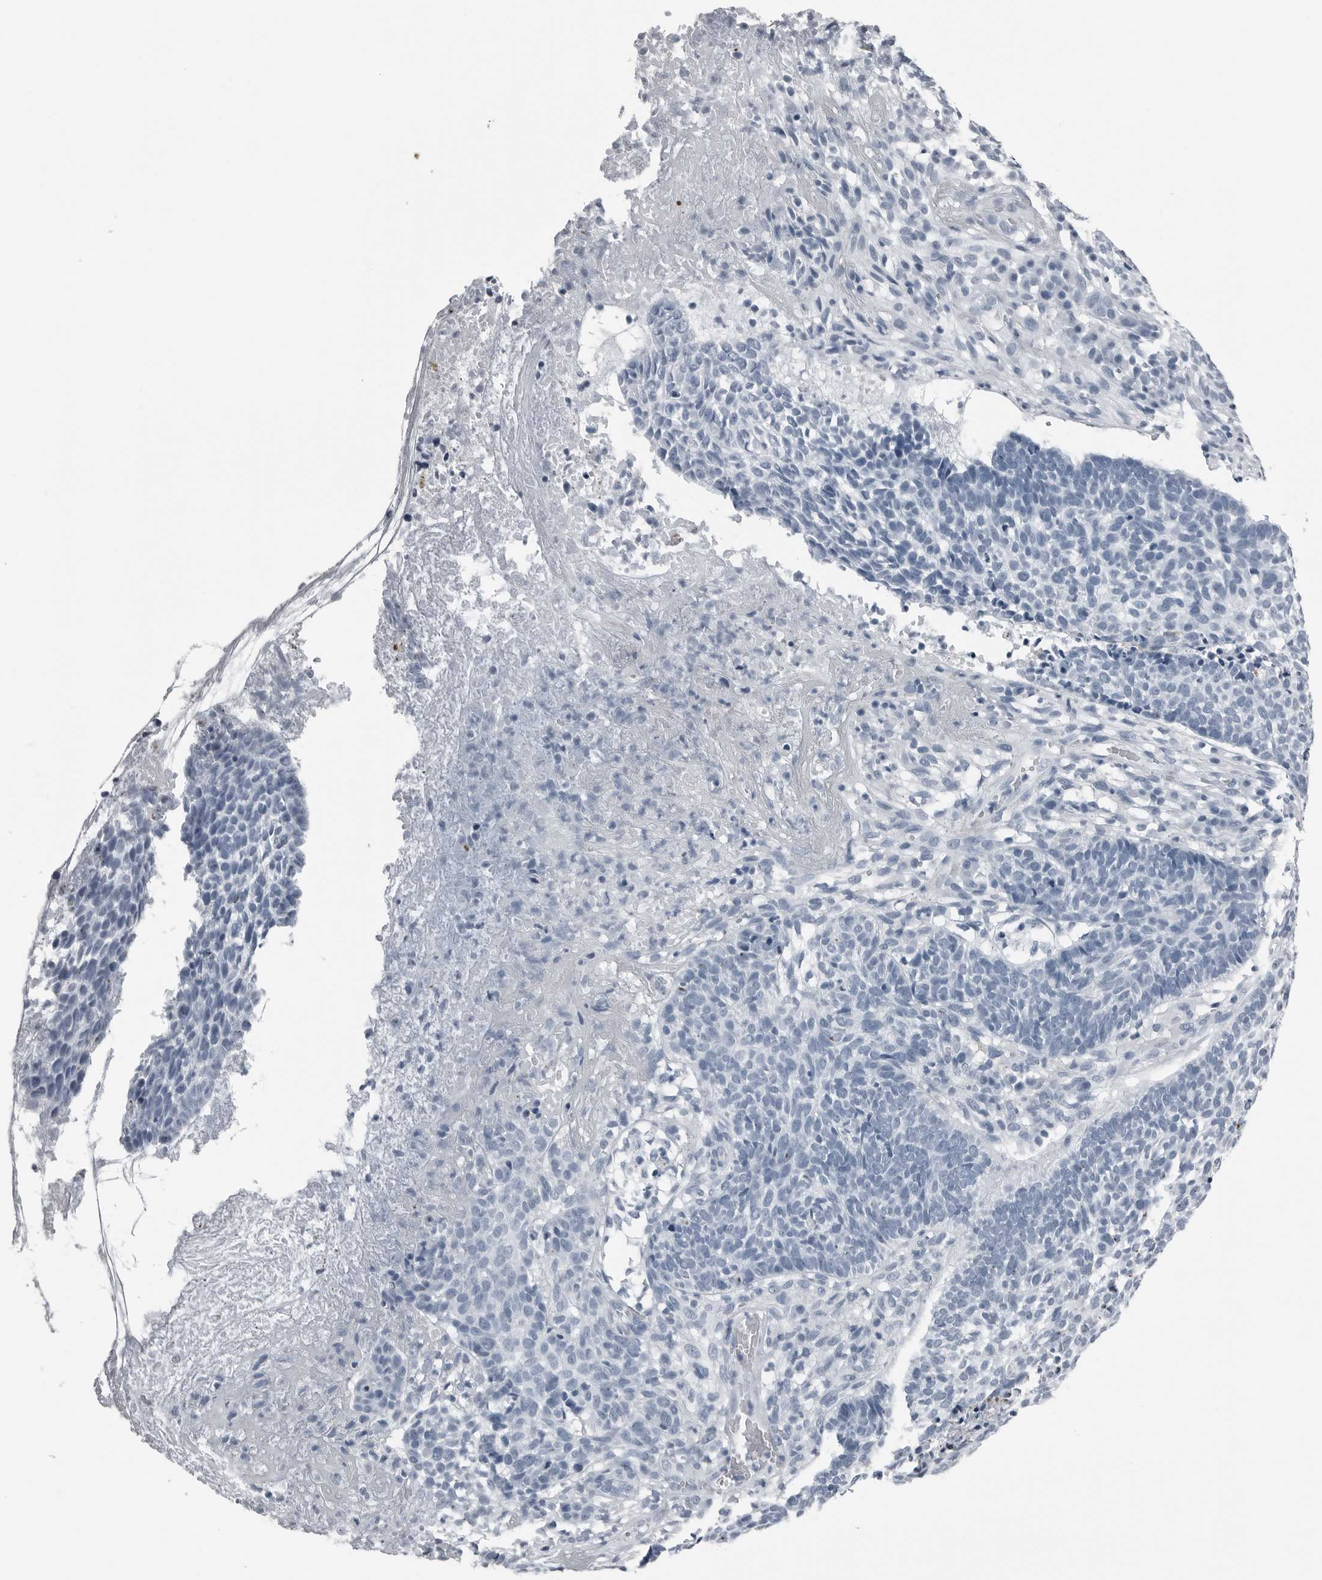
{"staining": {"intensity": "negative", "quantity": "none", "location": "none"}, "tissue": "skin cancer", "cell_type": "Tumor cells", "image_type": "cancer", "snomed": [{"axis": "morphology", "description": "Basal cell carcinoma"}, {"axis": "topography", "description": "Skin"}], "caption": "DAB immunohistochemical staining of human skin basal cell carcinoma exhibits no significant positivity in tumor cells.", "gene": "SPINK1", "patient": {"sex": "male", "age": 85}}